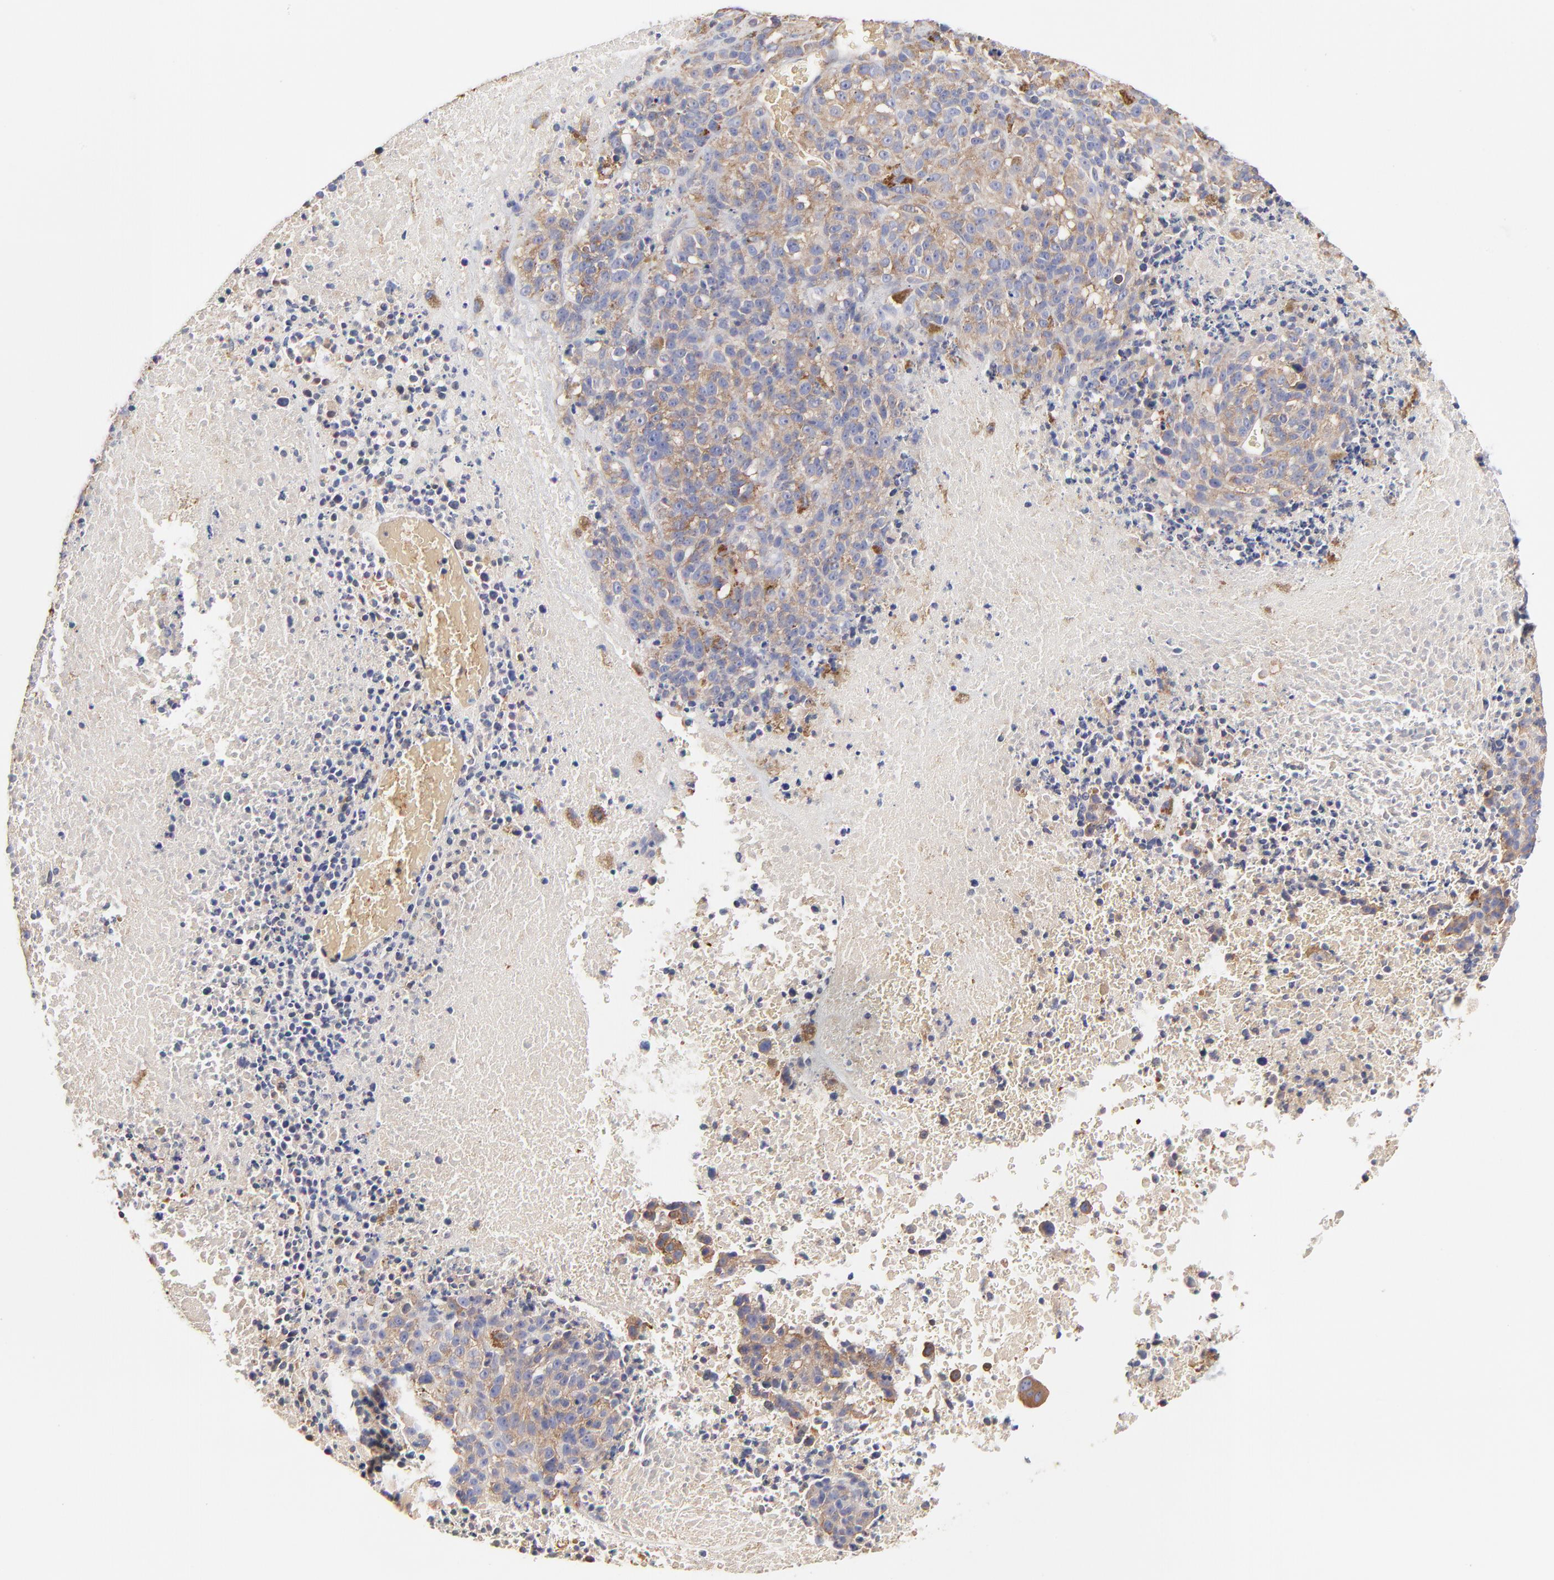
{"staining": {"intensity": "moderate", "quantity": ">75%", "location": "cytoplasmic/membranous"}, "tissue": "melanoma", "cell_type": "Tumor cells", "image_type": "cancer", "snomed": [{"axis": "morphology", "description": "Malignant melanoma, Metastatic site"}, {"axis": "topography", "description": "Cerebral cortex"}], "caption": "Immunohistochemistry (IHC) histopathology image of neoplastic tissue: malignant melanoma (metastatic site) stained using immunohistochemistry (IHC) shows medium levels of moderate protein expression localized specifically in the cytoplasmic/membranous of tumor cells, appearing as a cytoplasmic/membranous brown color.", "gene": "CD2AP", "patient": {"sex": "female", "age": 52}}